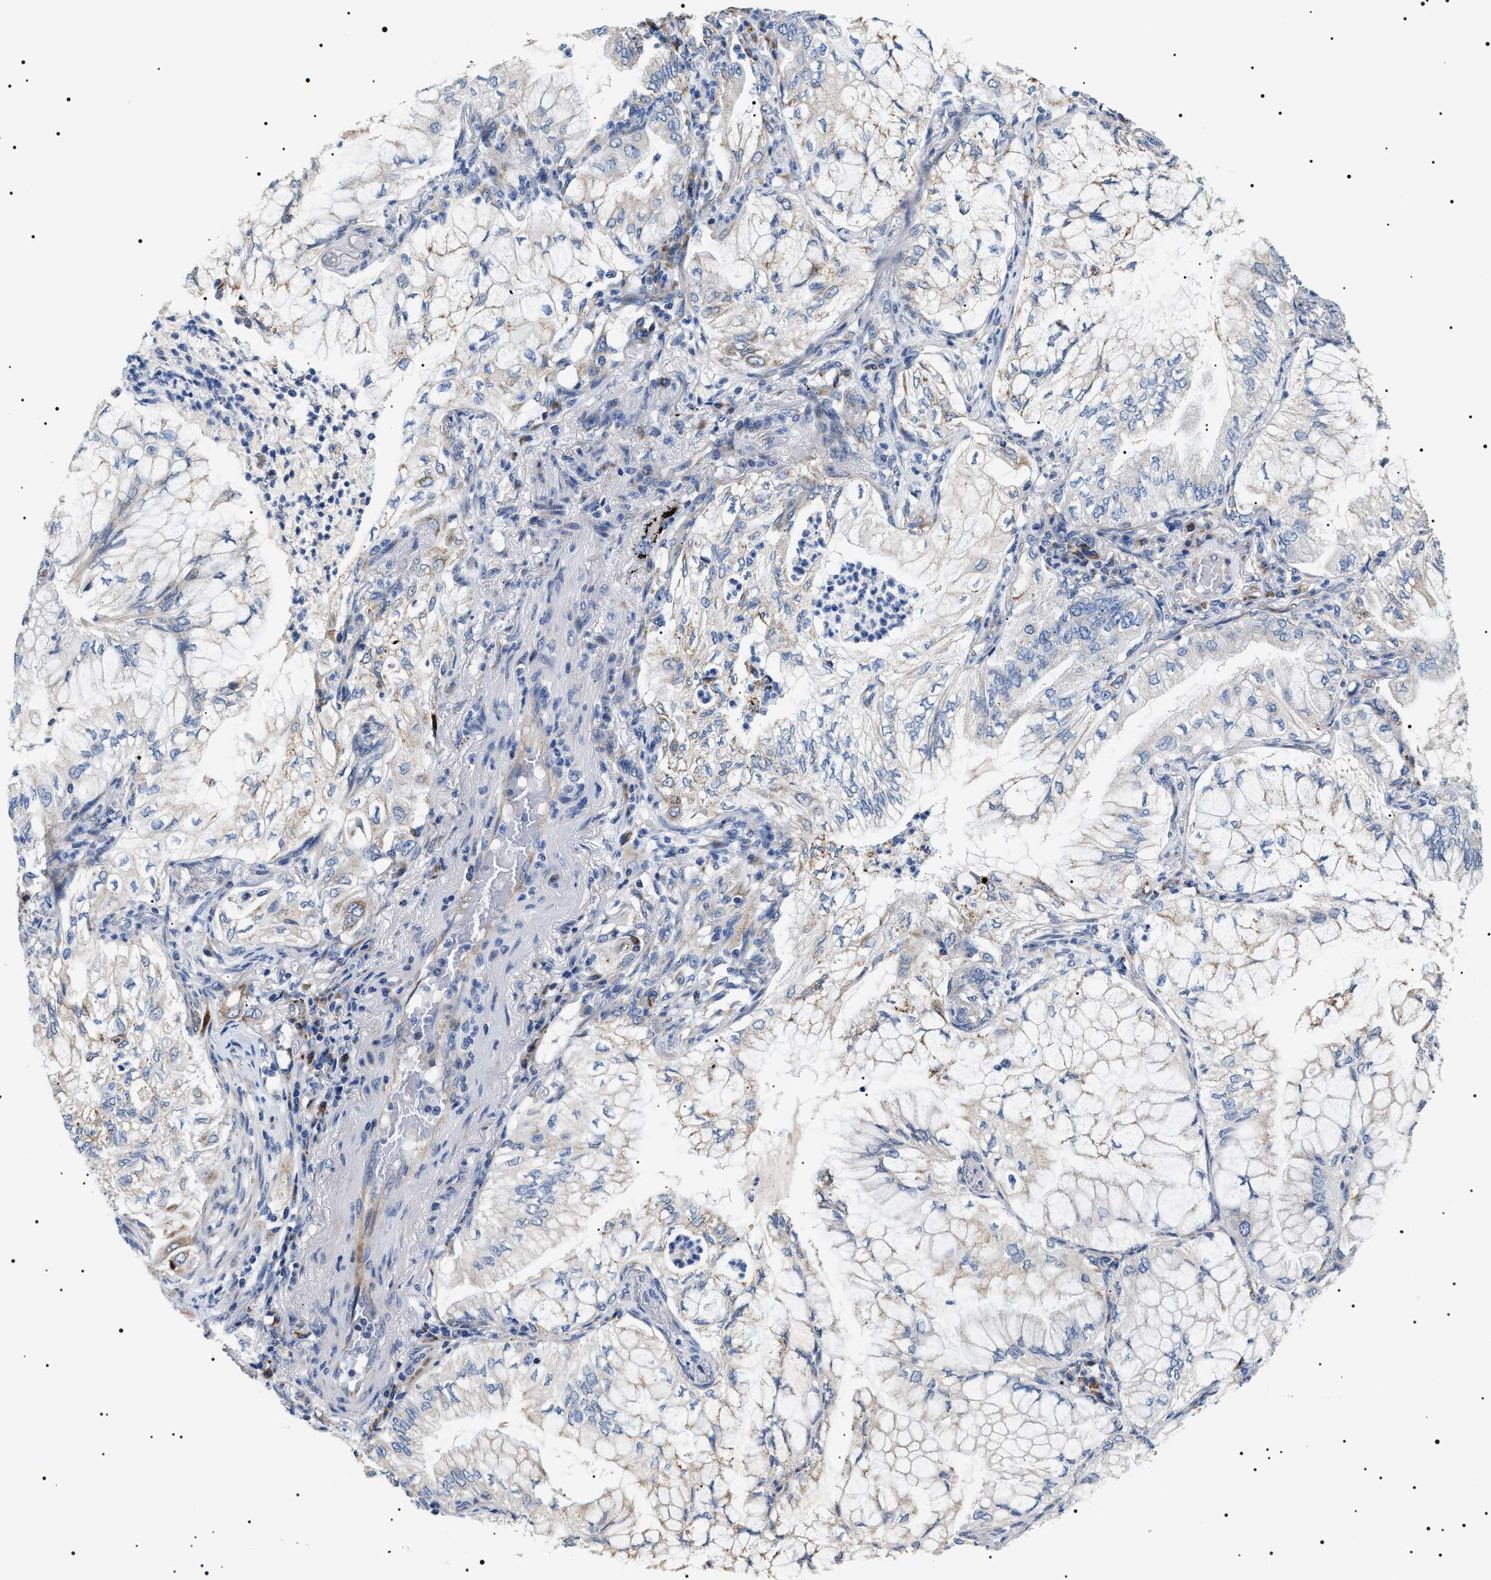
{"staining": {"intensity": "weak", "quantity": "<25%", "location": "cytoplasmic/membranous"}, "tissue": "lung cancer", "cell_type": "Tumor cells", "image_type": "cancer", "snomed": [{"axis": "morphology", "description": "Adenocarcinoma, NOS"}, {"axis": "topography", "description": "Lung"}], "caption": "A histopathology image of human lung cancer (adenocarcinoma) is negative for staining in tumor cells. (Brightfield microscopy of DAB immunohistochemistry at high magnification).", "gene": "TMEM222", "patient": {"sex": "female", "age": 70}}